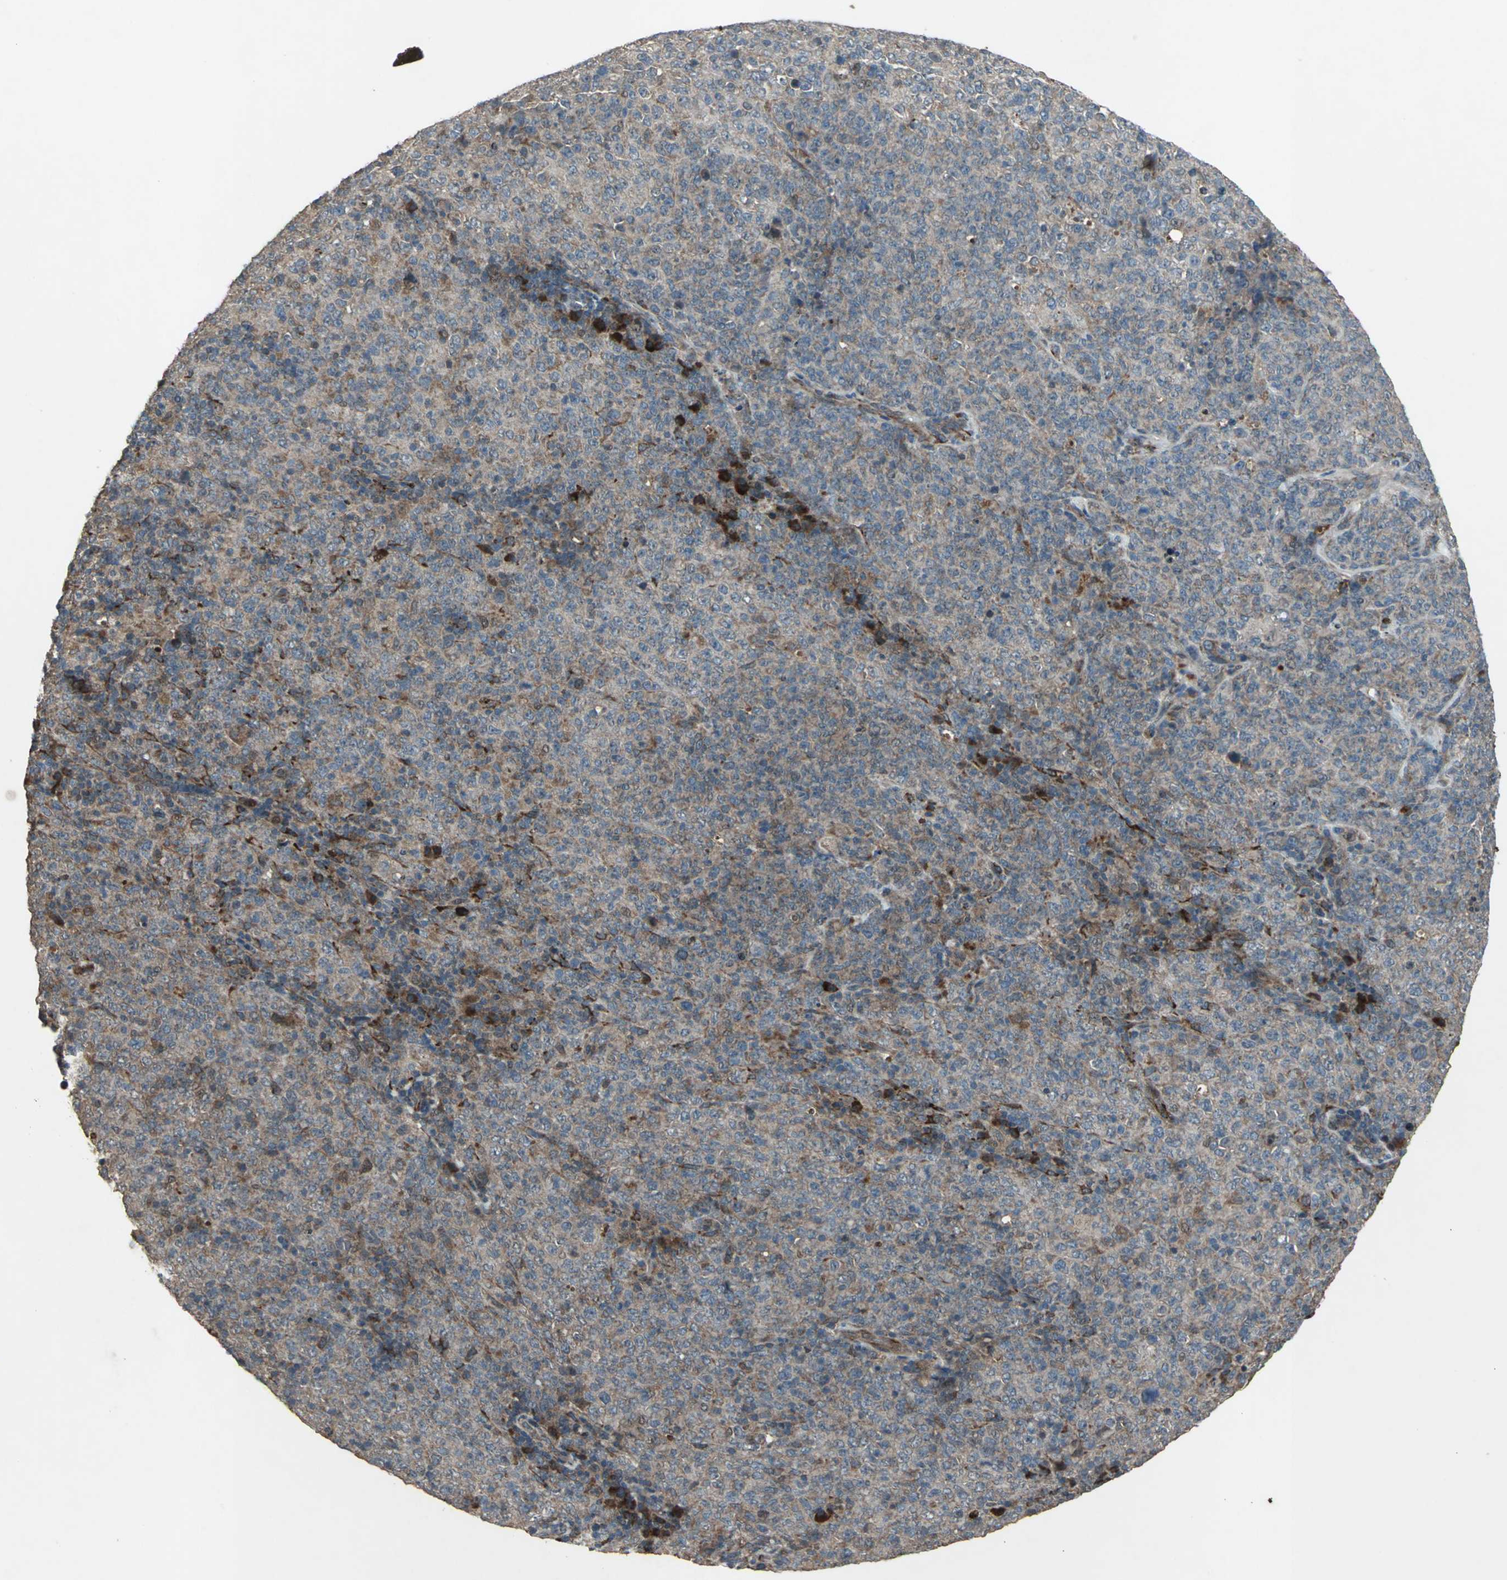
{"staining": {"intensity": "moderate", "quantity": ">75%", "location": "cytoplasmic/membranous"}, "tissue": "lymphoma", "cell_type": "Tumor cells", "image_type": "cancer", "snomed": [{"axis": "morphology", "description": "Malignant lymphoma, non-Hodgkin's type, High grade"}, {"axis": "topography", "description": "Tonsil"}], "caption": "The immunohistochemical stain shows moderate cytoplasmic/membranous staining in tumor cells of lymphoma tissue. (Brightfield microscopy of DAB IHC at high magnification).", "gene": "SEPTIN4", "patient": {"sex": "female", "age": 36}}